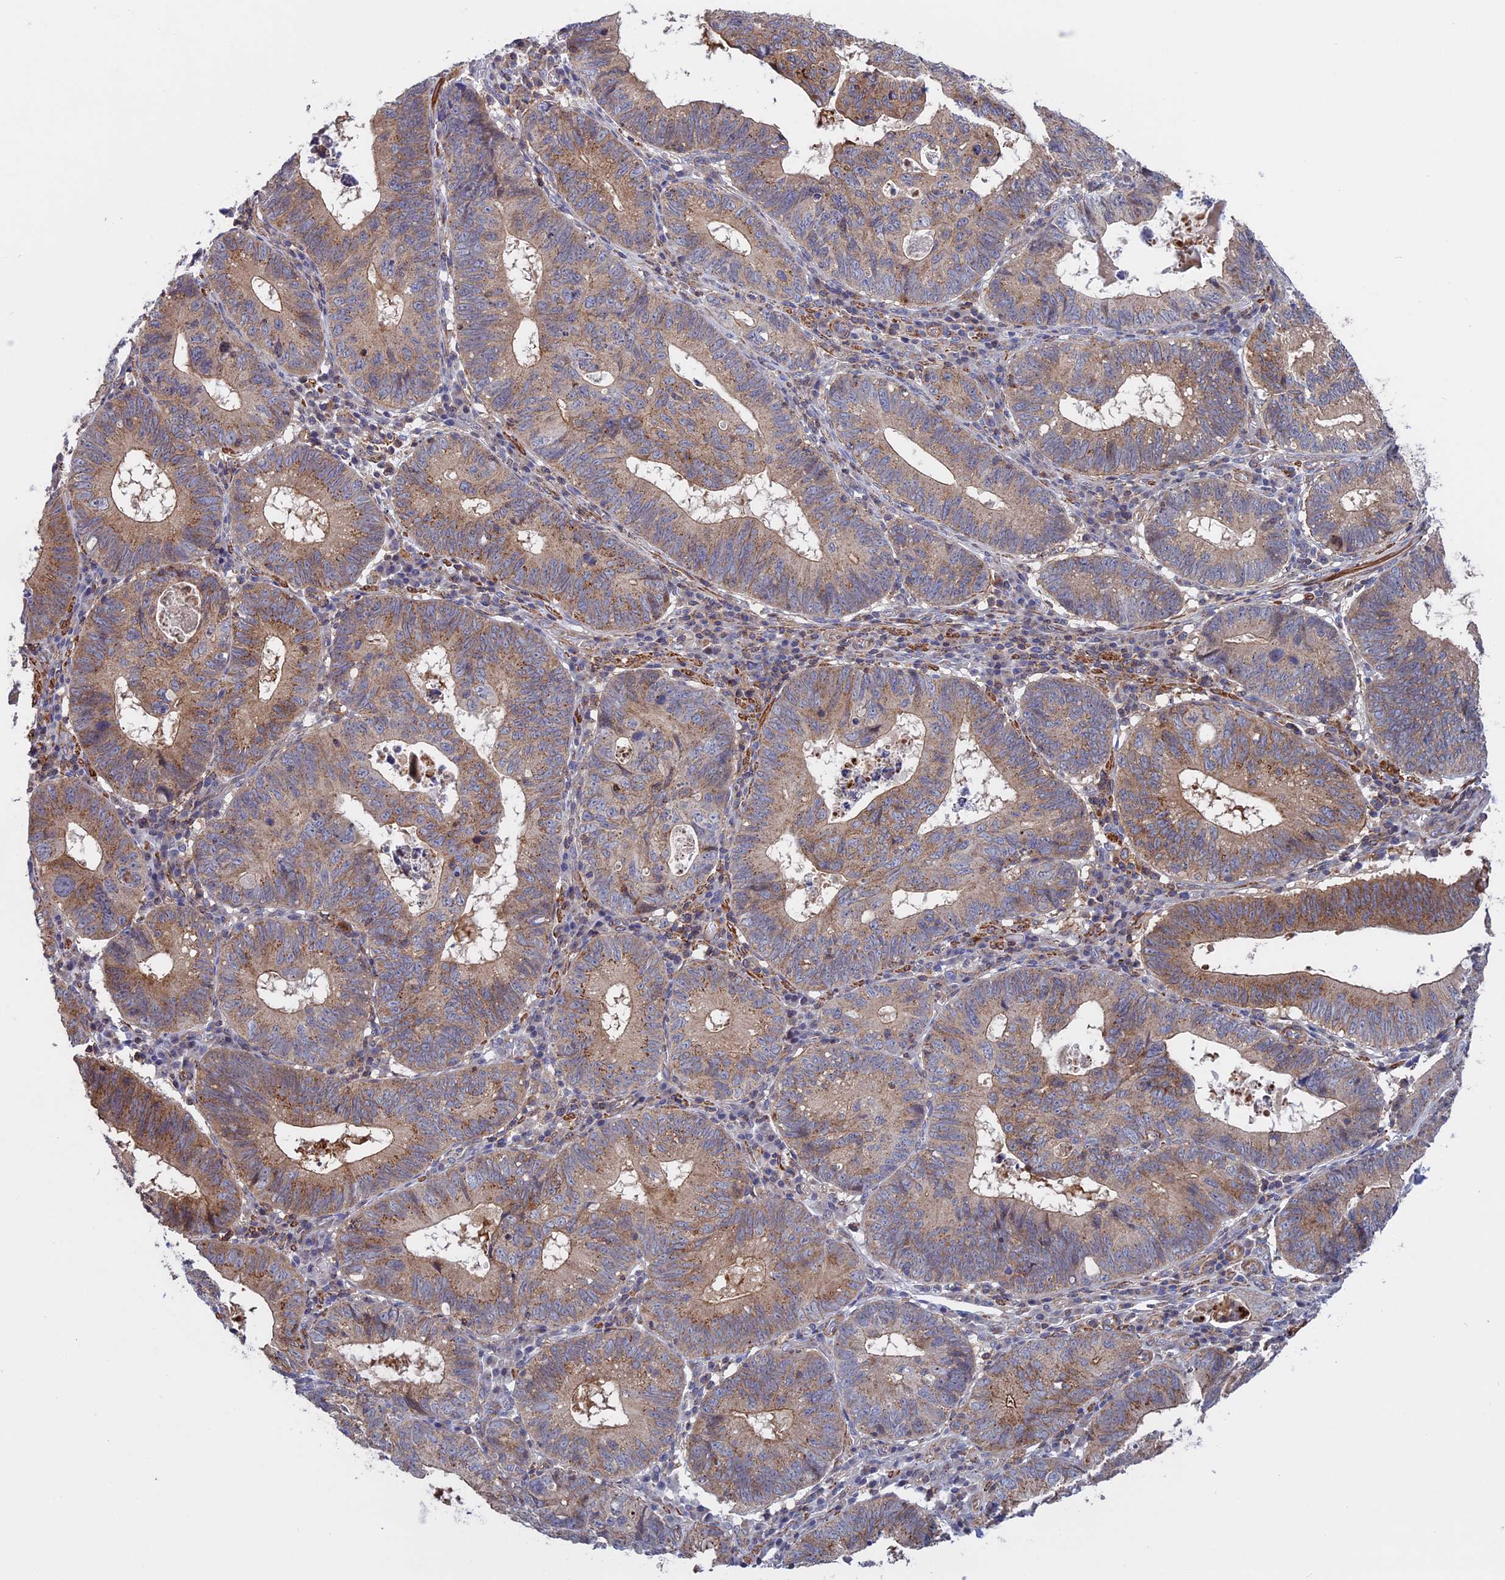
{"staining": {"intensity": "weak", "quantity": "25%-75%", "location": "cytoplasmic/membranous"}, "tissue": "stomach cancer", "cell_type": "Tumor cells", "image_type": "cancer", "snomed": [{"axis": "morphology", "description": "Adenocarcinoma, NOS"}, {"axis": "topography", "description": "Stomach"}], "caption": "The photomicrograph displays a brown stain indicating the presence of a protein in the cytoplasmic/membranous of tumor cells in adenocarcinoma (stomach).", "gene": "LYPD5", "patient": {"sex": "male", "age": 59}}